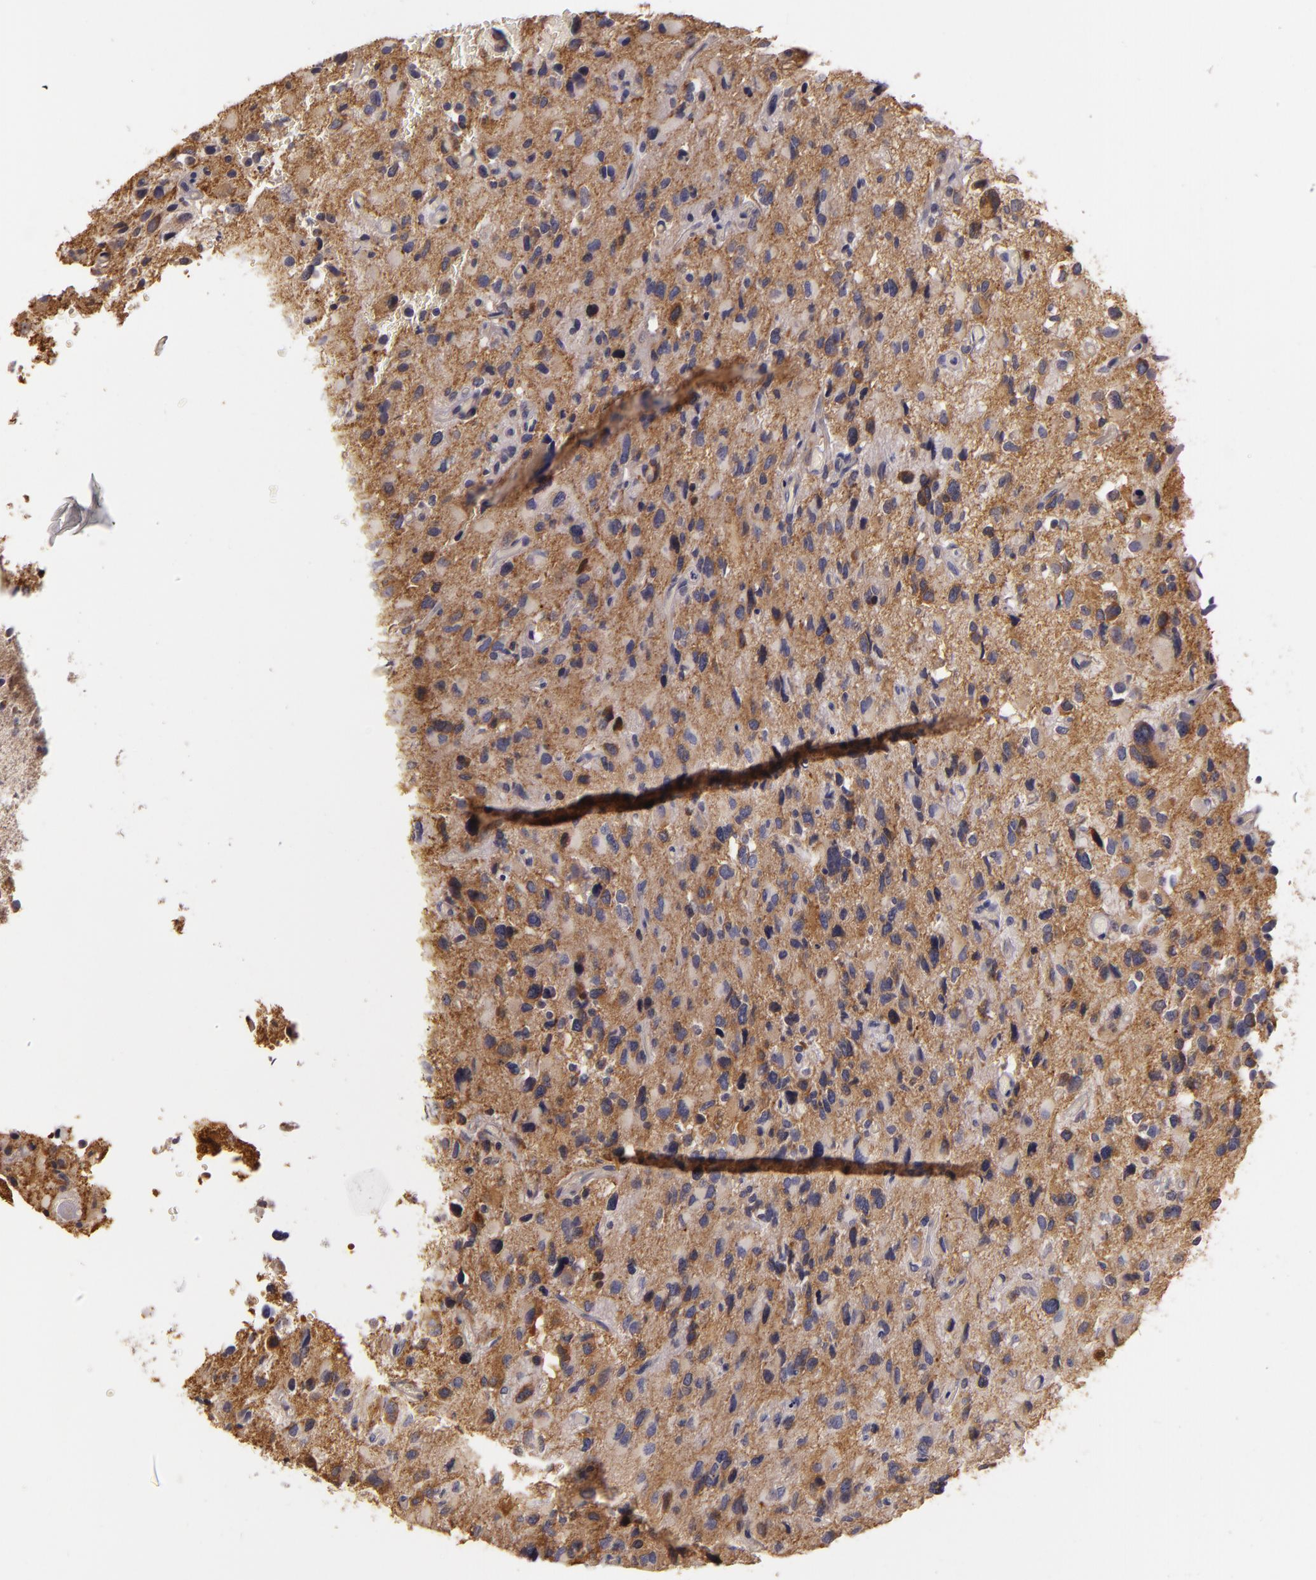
{"staining": {"intensity": "moderate", "quantity": "25%-75%", "location": "cytoplasmic/membranous"}, "tissue": "glioma", "cell_type": "Tumor cells", "image_type": "cancer", "snomed": [{"axis": "morphology", "description": "Glioma, malignant, High grade"}, {"axis": "topography", "description": "Brain"}], "caption": "This micrograph reveals malignant glioma (high-grade) stained with IHC to label a protein in brown. The cytoplasmic/membranous of tumor cells show moderate positivity for the protein. Nuclei are counter-stained blue.", "gene": "RALGAPA1", "patient": {"sex": "male", "age": 69}}